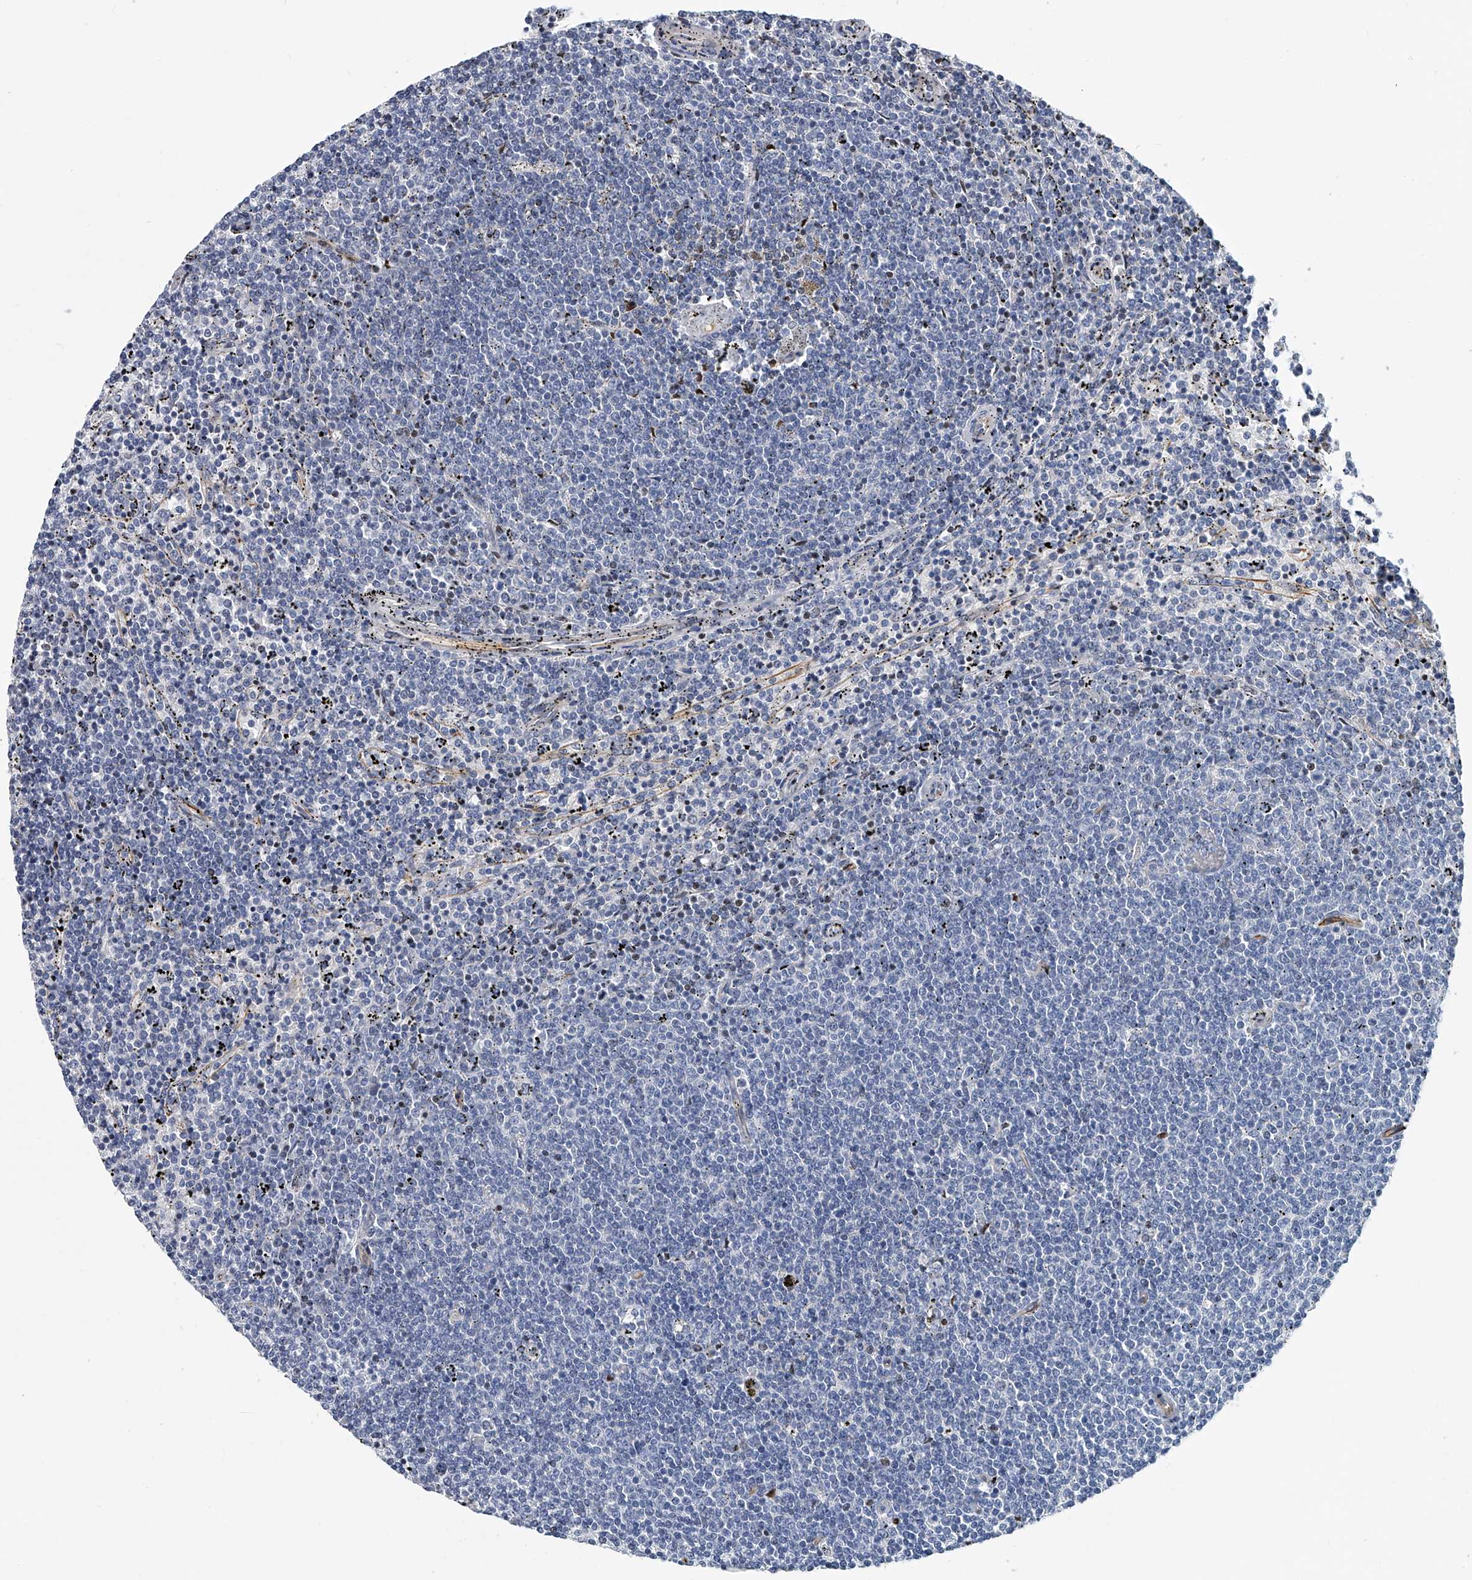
{"staining": {"intensity": "negative", "quantity": "none", "location": "none"}, "tissue": "lymphoma", "cell_type": "Tumor cells", "image_type": "cancer", "snomed": [{"axis": "morphology", "description": "Malignant lymphoma, non-Hodgkin's type, Low grade"}, {"axis": "topography", "description": "Spleen"}], "caption": "A micrograph of human lymphoma is negative for staining in tumor cells.", "gene": "KIRREL1", "patient": {"sex": "female", "age": 50}}